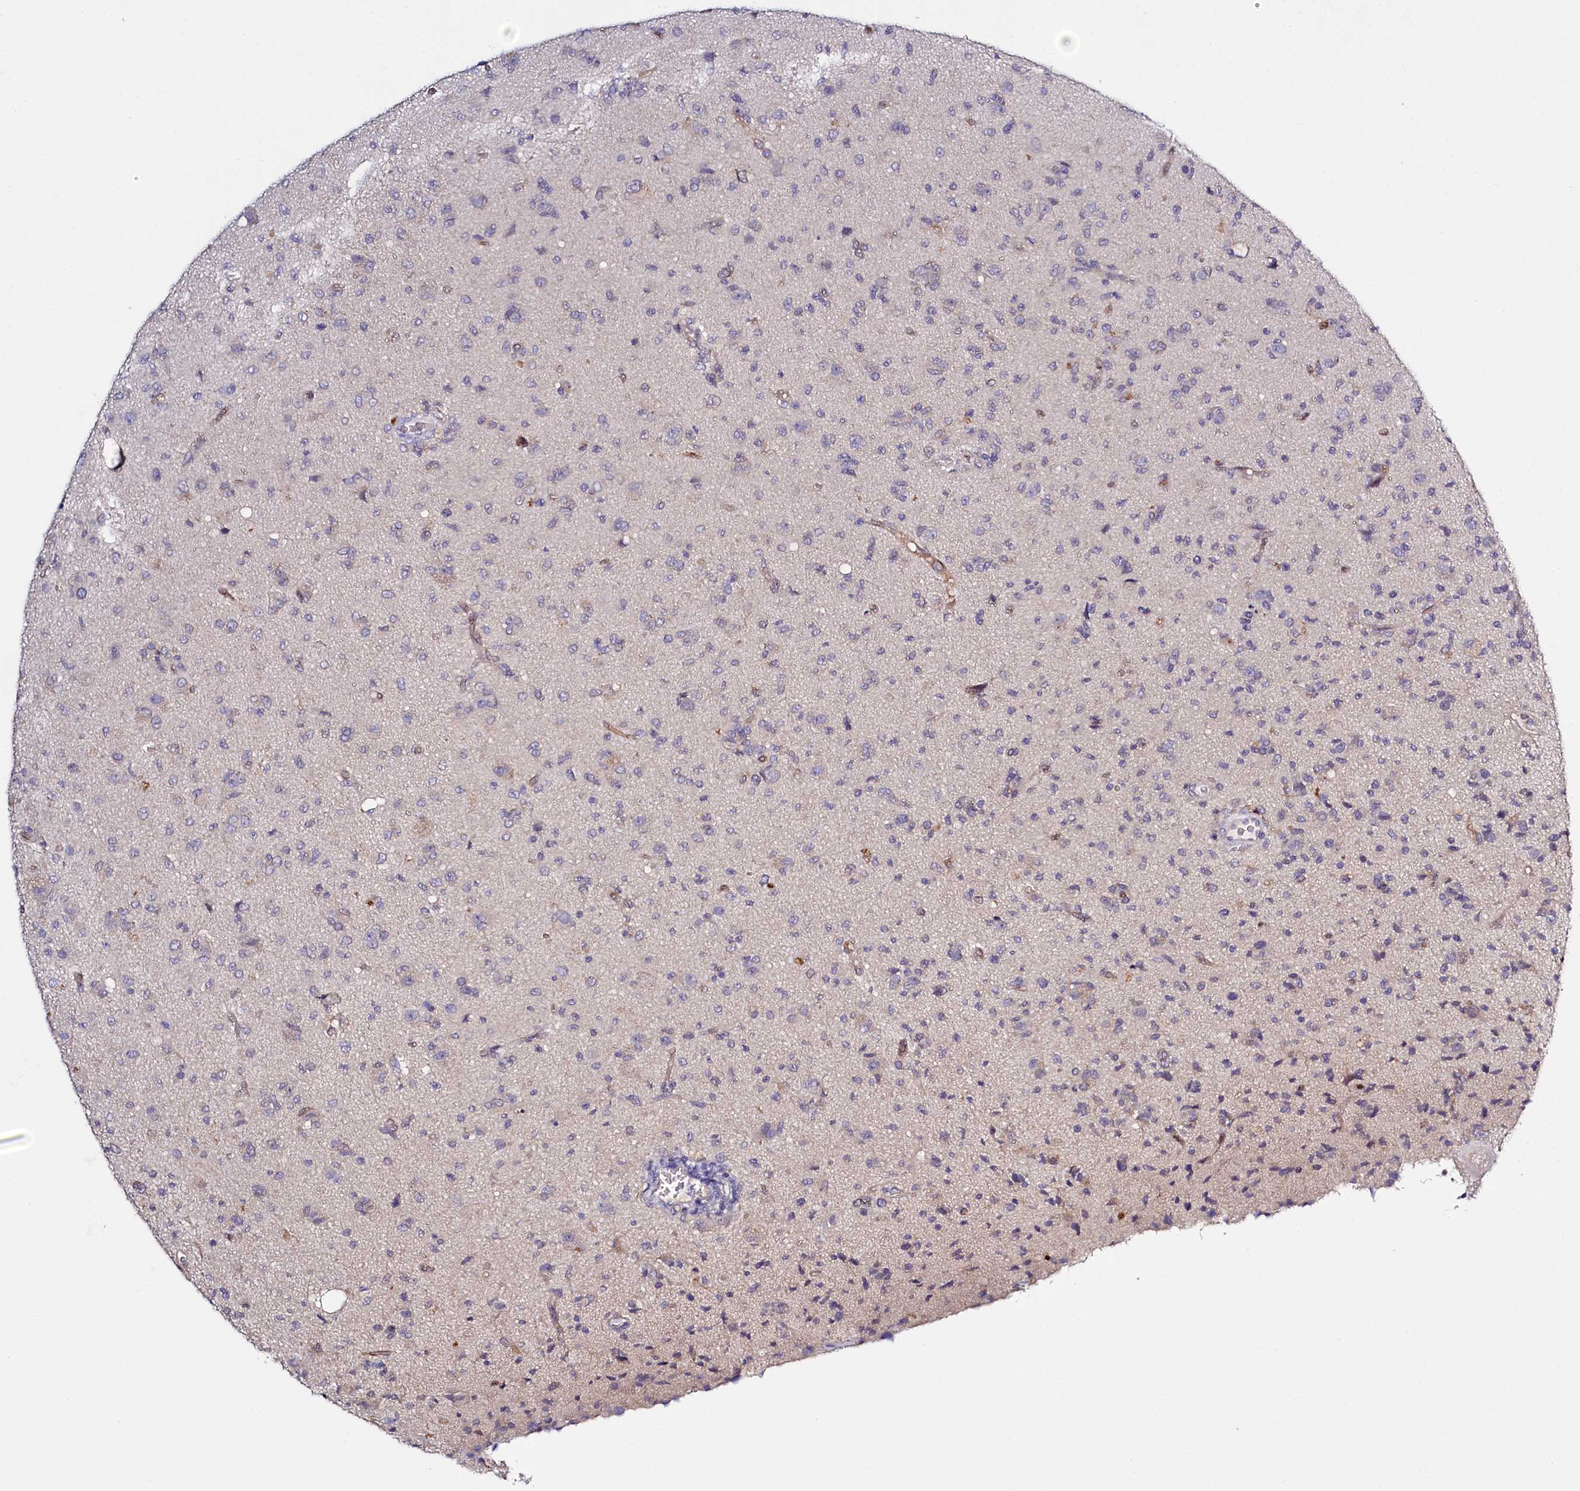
{"staining": {"intensity": "negative", "quantity": "none", "location": "none"}, "tissue": "glioma", "cell_type": "Tumor cells", "image_type": "cancer", "snomed": [{"axis": "morphology", "description": "Glioma, malignant, High grade"}, {"axis": "topography", "description": "Brain"}], "caption": "Immunohistochemical staining of human malignant glioma (high-grade) demonstrates no significant staining in tumor cells. (DAB IHC, high magnification).", "gene": "PDE6D", "patient": {"sex": "female", "age": 57}}